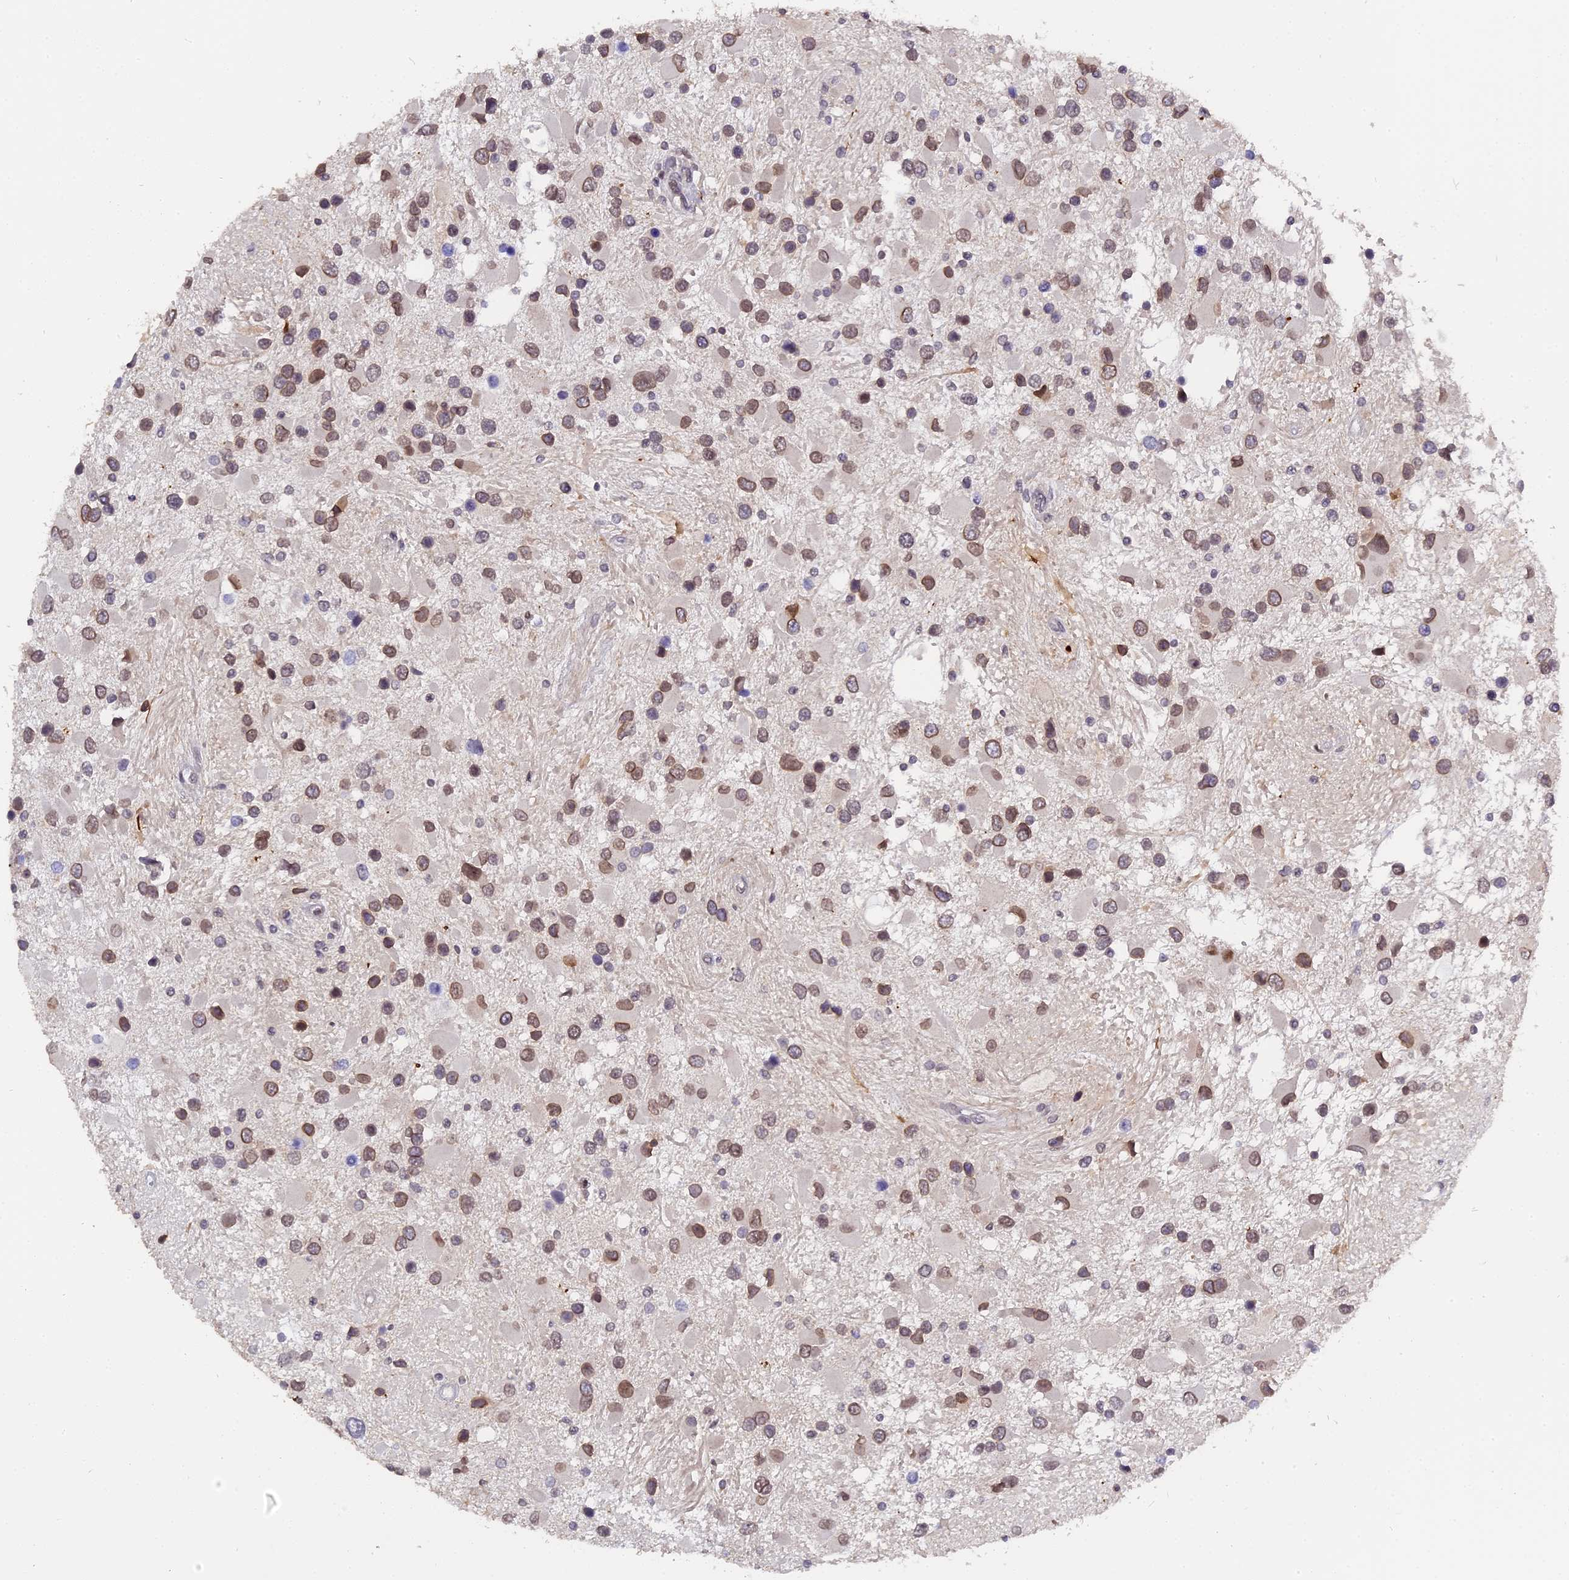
{"staining": {"intensity": "moderate", "quantity": ">75%", "location": "nuclear"}, "tissue": "glioma", "cell_type": "Tumor cells", "image_type": "cancer", "snomed": [{"axis": "morphology", "description": "Glioma, malignant, High grade"}, {"axis": "topography", "description": "Brain"}], "caption": "This micrograph reveals glioma stained with immunohistochemistry (IHC) to label a protein in brown. The nuclear of tumor cells show moderate positivity for the protein. Nuclei are counter-stained blue.", "gene": "PYGO1", "patient": {"sex": "male", "age": 53}}